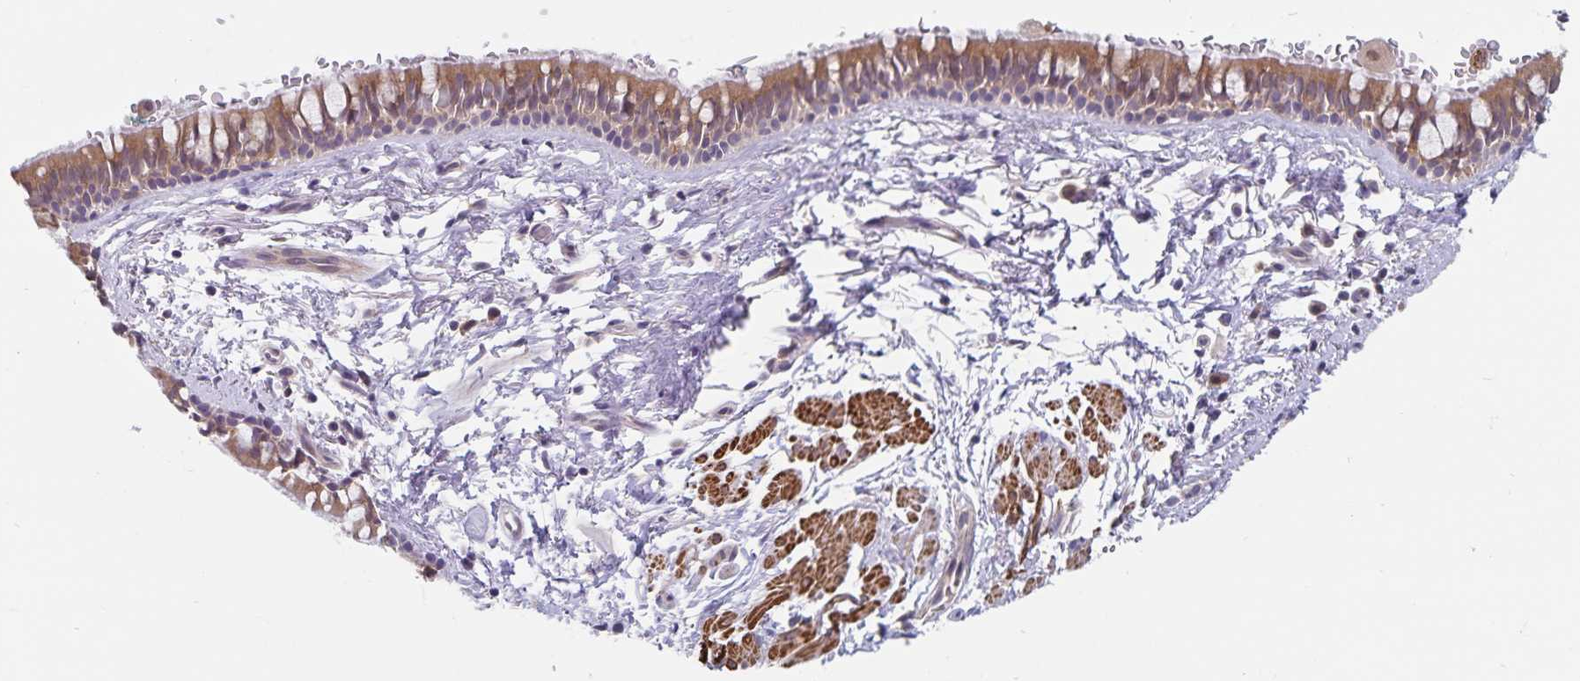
{"staining": {"intensity": "moderate", "quantity": "25%-75%", "location": "cytoplasmic/membranous"}, "tissue": "bronchus", "cell_type": "Respiratory epithelial cells", "image_type": "normal", "snomed": [{"axis": "morphology", "description": "Normal tissue, NOS"}, {"axis": "topography", "description": "Lymph node"}, {"axis": "topography", "description": "Cartilage tissue"}, {"axis": "topography", "description": "Bronchus"}], "caption": "The immunohistochemical stain shows moderate cytoplasmic/membranous positivity in respiratory epithelial cells of normal bronchus. (Stains: DAB (3,3'-diaminobenzidine) in brown, nuclei in blue, Microscopy: brightfield microscopy at high magnification).", "gene": "BAG6", "patient": {"sex": "female", "age": 70}}